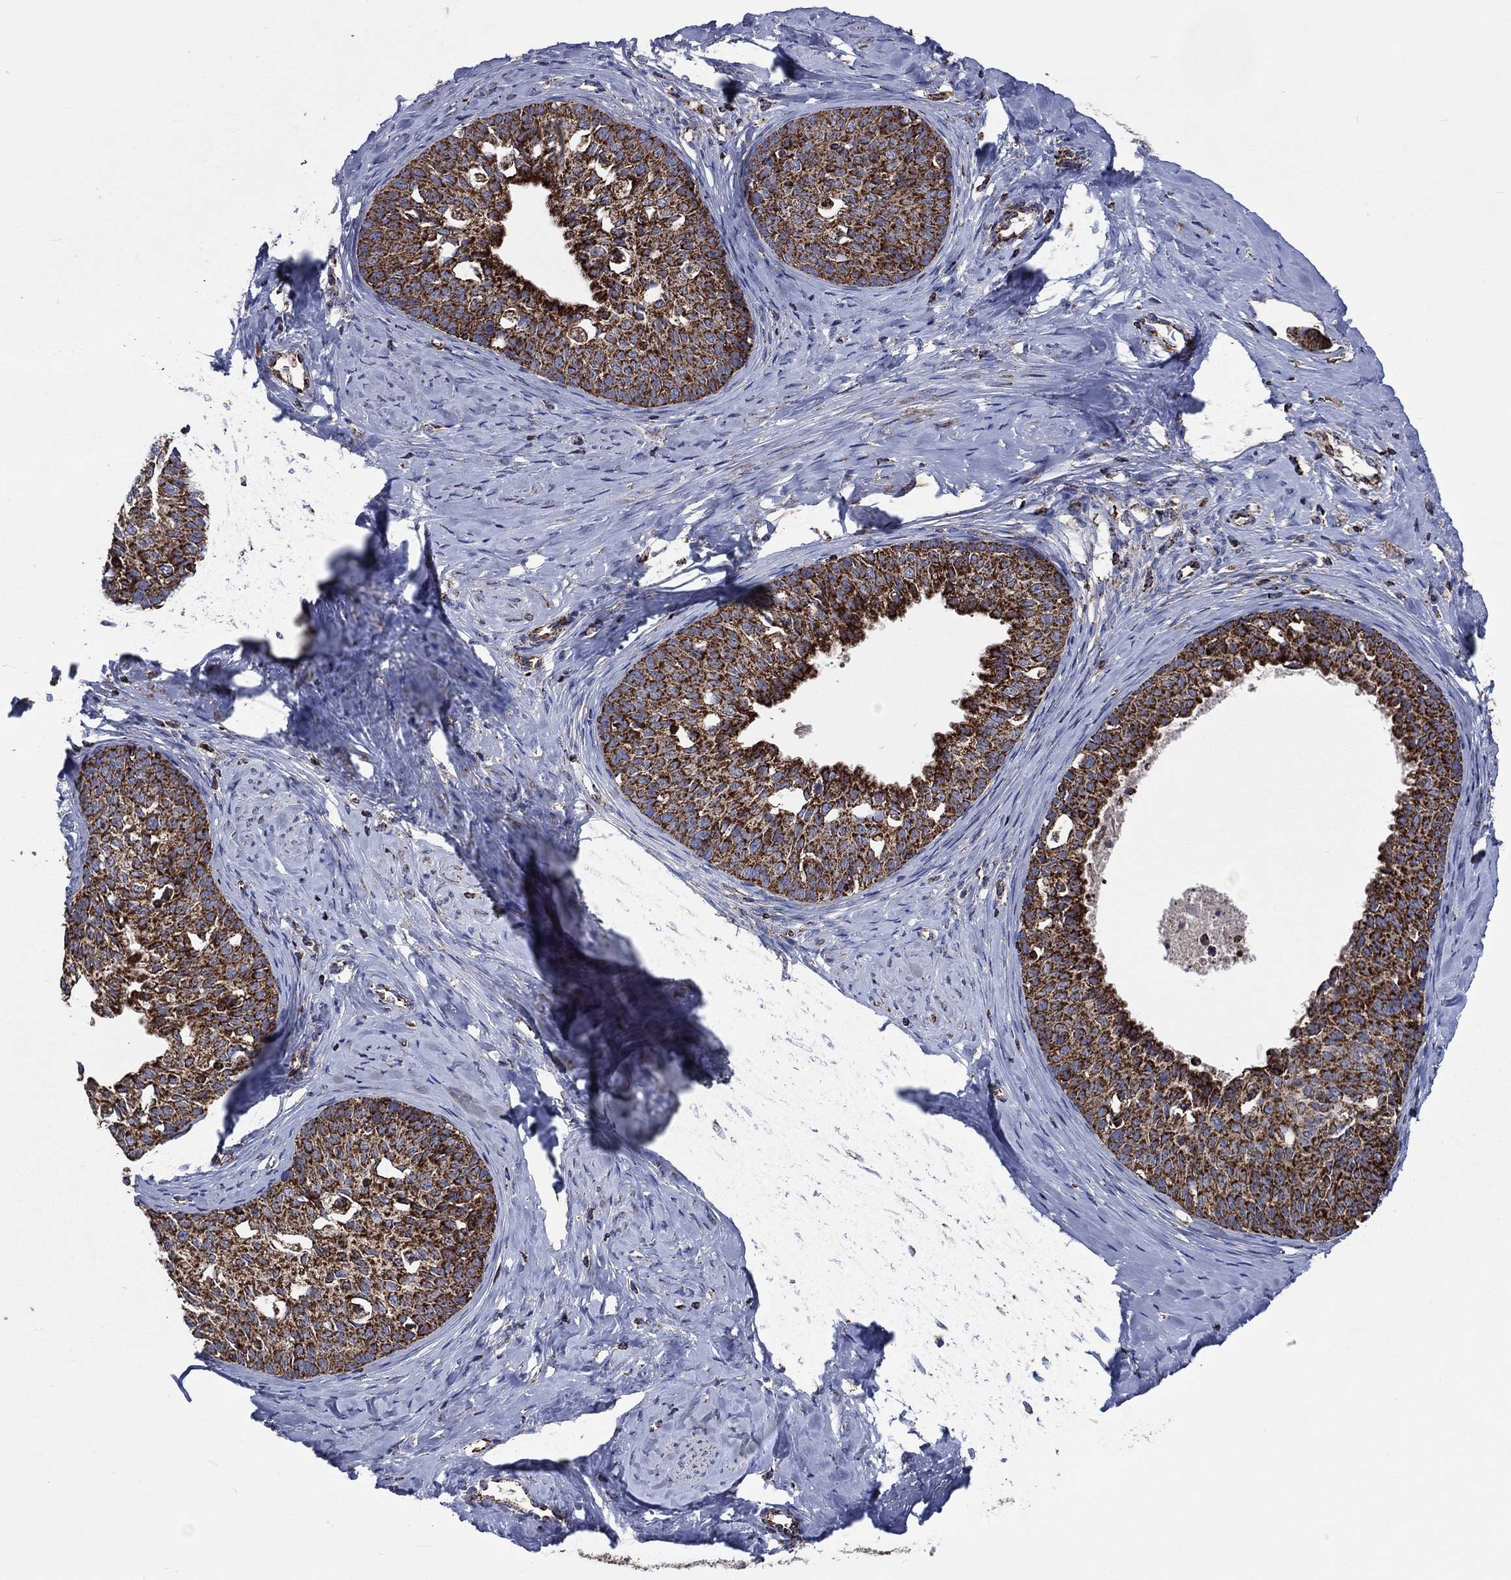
{"staining": {"intensity": "strong", "quantity": ">75%", "location": "cytoplasmic/membranous"}, "tissue": "cervical cancer", "cell_type": "Tumor cells", "image_type": "cancer", "snomed": [{"axis": "morphology", "description": "Squamous cell carcinoma, NOS"}, {"axis": "topography", "description": "Cervix"}], "caption": "Cervical cancer stained for a protein exhibits strong cytoplasmic/membranous positivity in tumor cells. (brown staining indicates protein expression, while blue staining denotes nuclei).", "gene": "ANKRD37", "patient": {"sex": "female", "age": 51}}